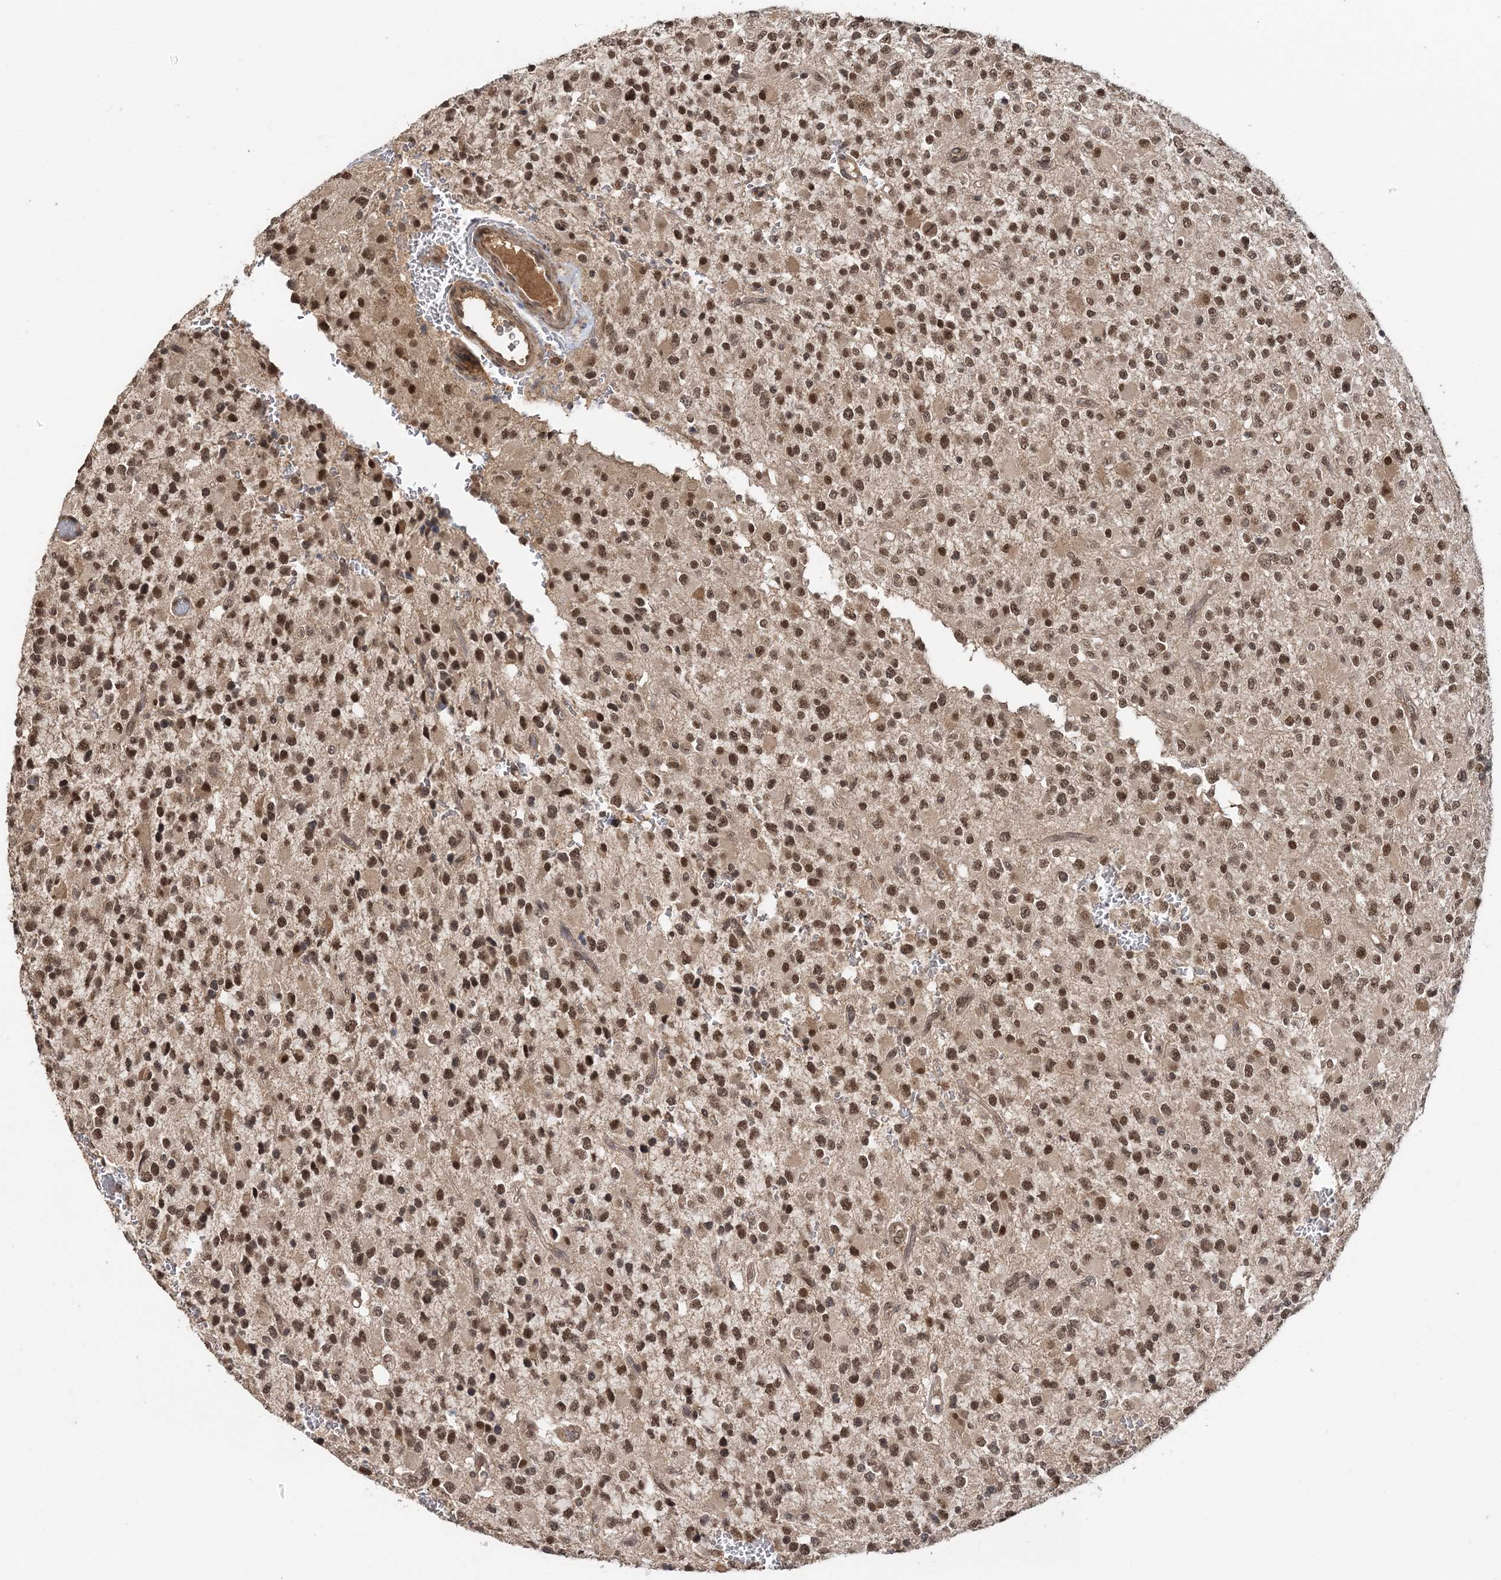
{"staining": {"intensity": "moderate", "quantity": ">75%", "location": "nuclear"}, "tissue": "glioma", "cell_type": "Tumor cells", "image_type": "cancer", "snomed": [{"axis": "morphology", "description": "Glioma, malignant, High grade"}, {"axis": "topography", "description": "Brain"}], "caption": "High-grade glioma (malignant) stained for a protein demonstrates moderate nuclear positivity in tumor cells.", "gene": "TSHZ2", "patient": {"sex": "male", "age": 34}}